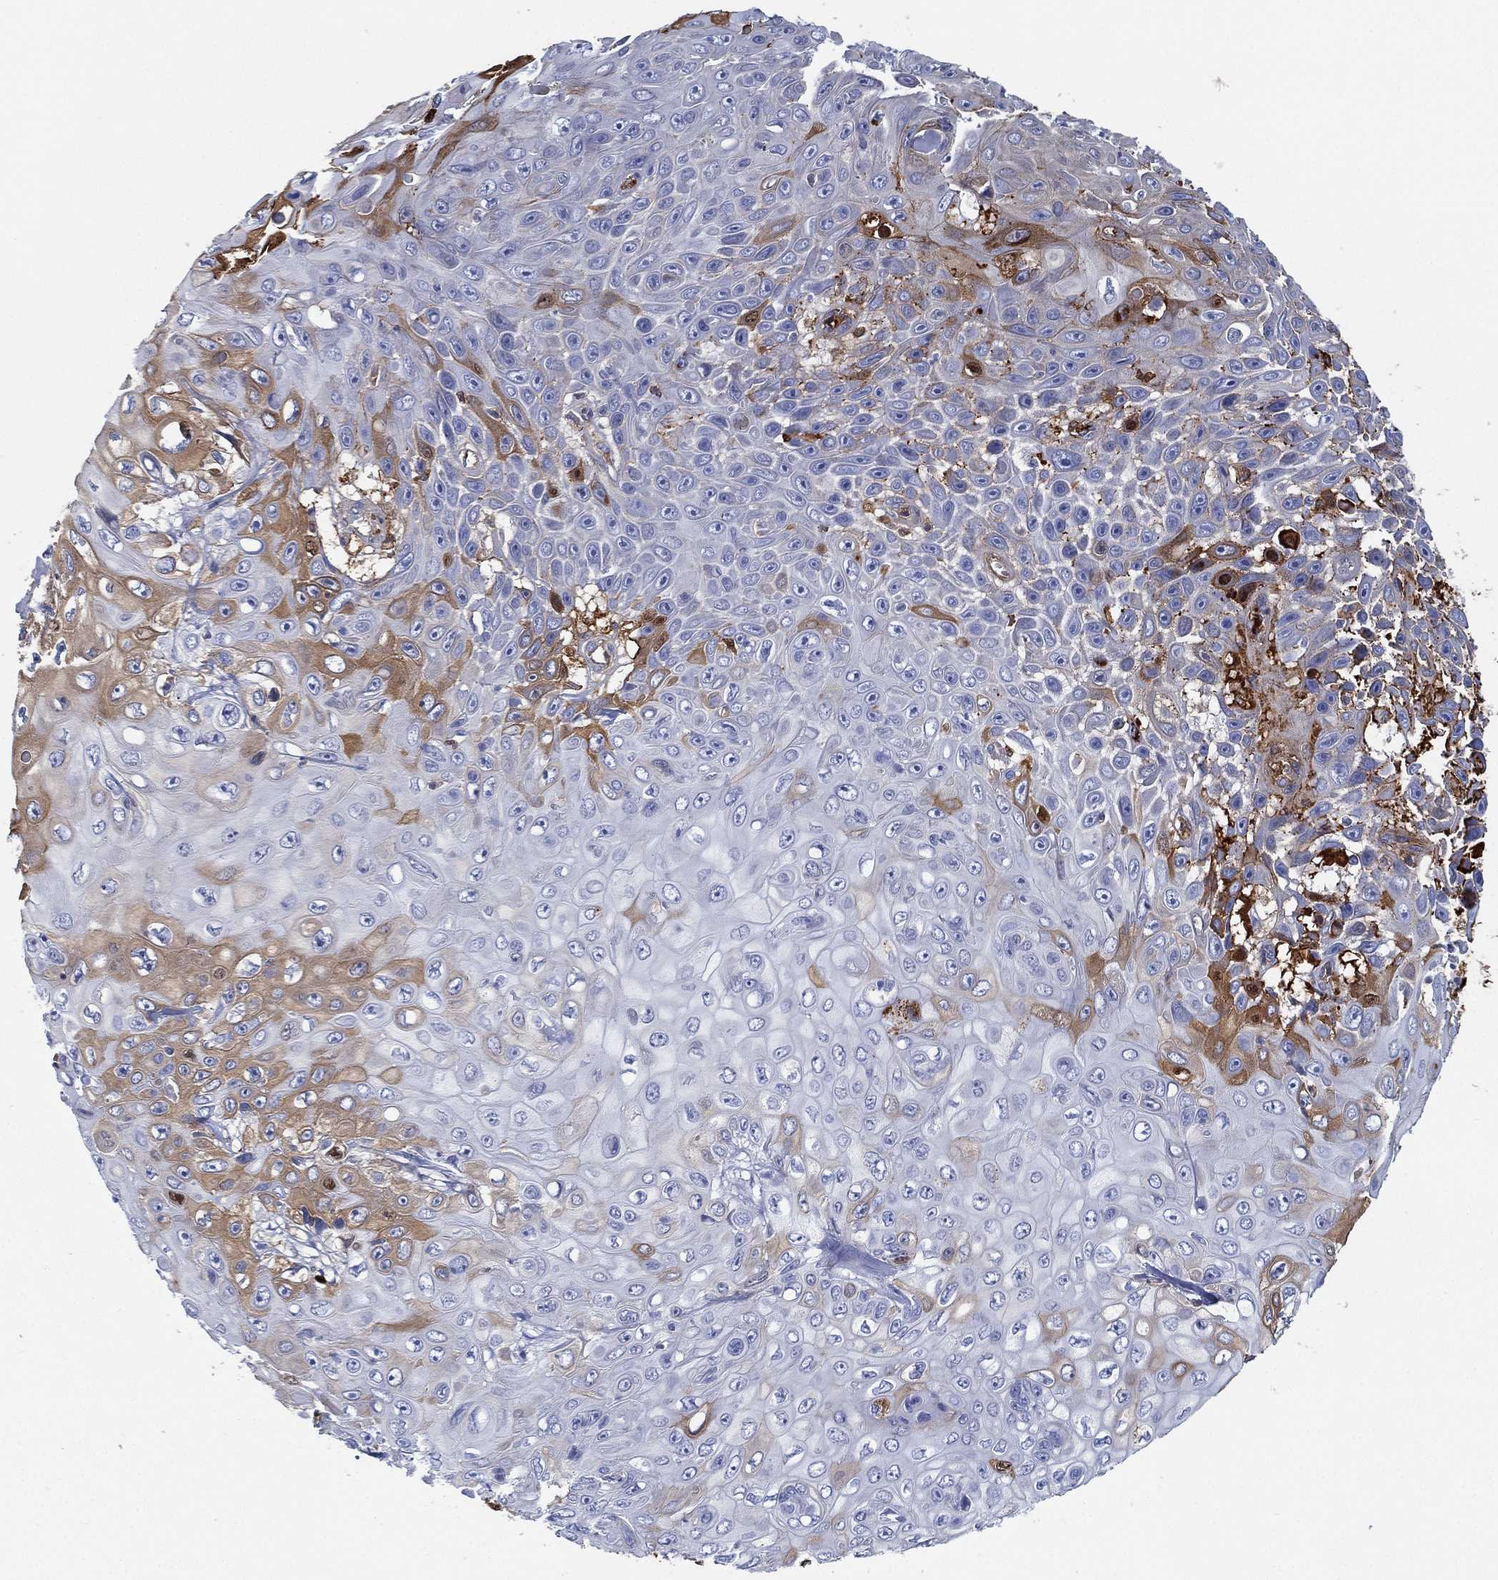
{"staining": {"intensity": "moderate", "quantity": "<25%", "location": "cytoplasmic/membranous"}, "tissue": "skin cancer", "cell_type": "Tumor cells", "image_type": "cancer", "snomed": [{"axis": "morphology", "description": "Squamous cell carcinoma, NOS"}, {"axis": "topography", "description": "Skin"}], "caption": "IHC histopathology image of skin cancer stained for a protein (brown), which displays low levels of moderate cytoplasmic/membranous positivity in about <25% of tumor cells.", "gene": "IFNB1", "patient": {"sex": "male", "age": 82}}